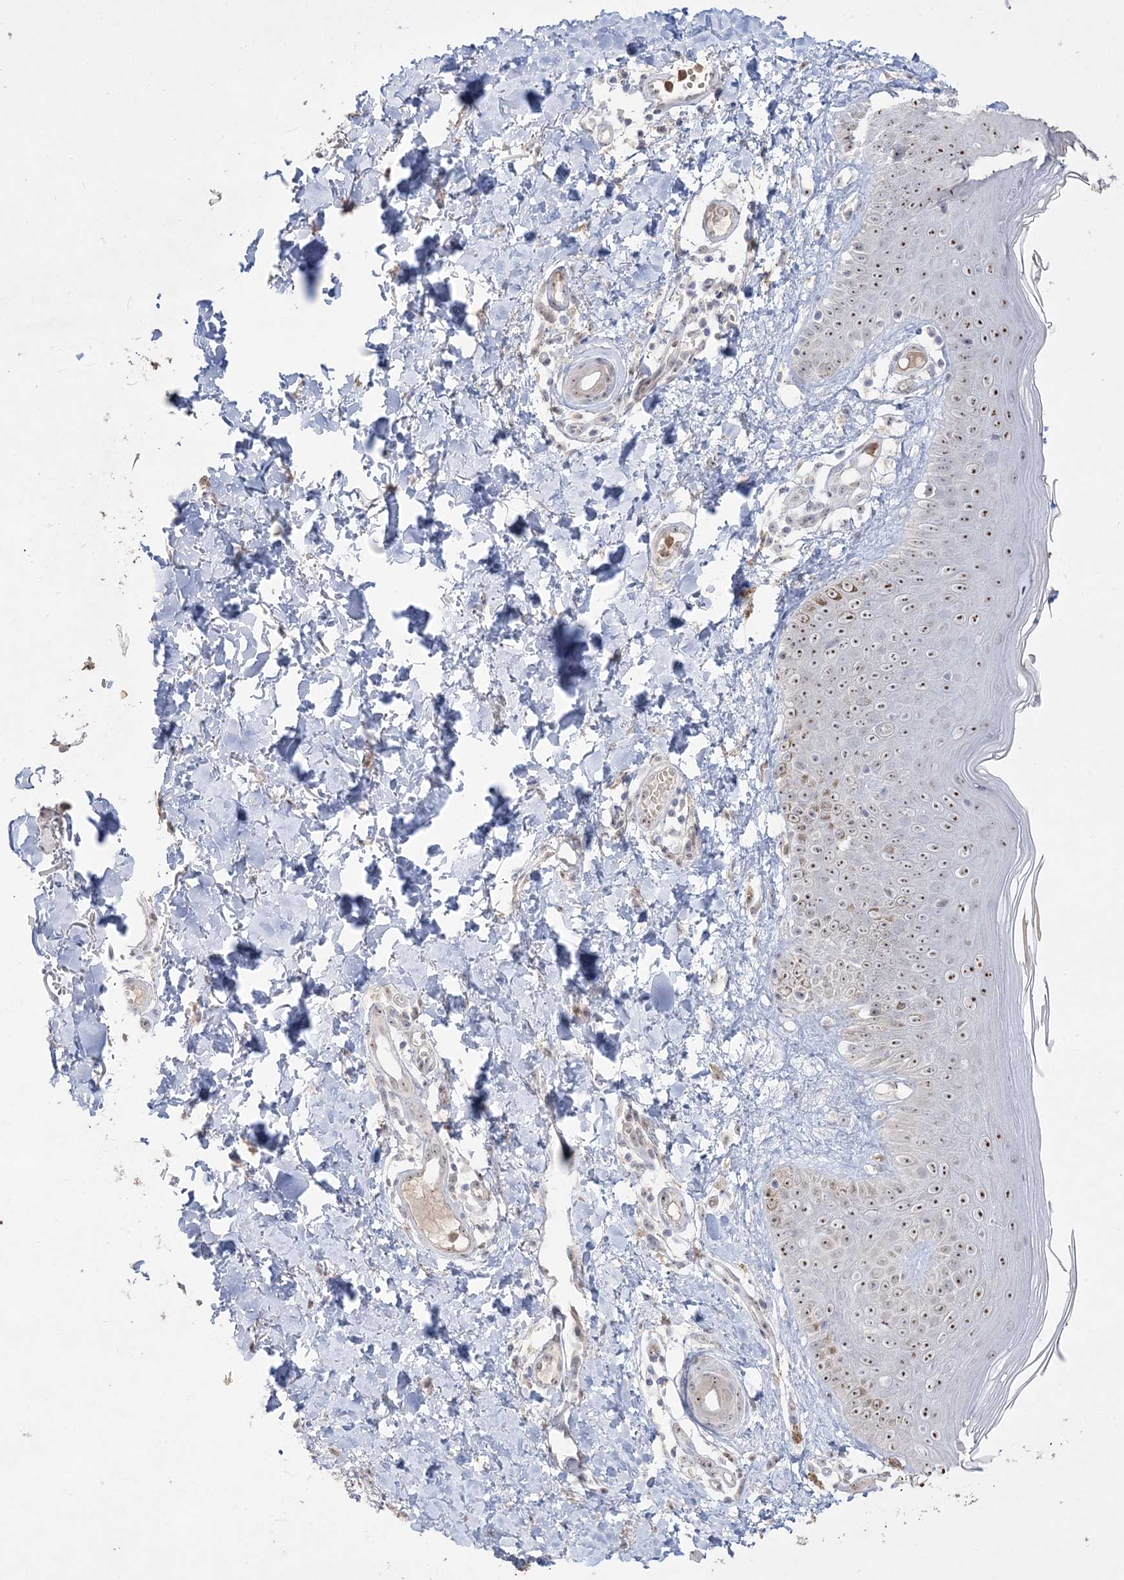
{"staining": {"intensity": "negative", "quantity": "none", "location": "none"}, "tissue": "skin", "cell_type": "Fibroblasts", "image_type": "normal", "snomed": [{"axis": "morphology", "description": "Normal tissue, NOS"}, {"axis": "topography", "description": "Skin"}], "caption": "Fibroblasts show no significant positivity in normal skin. (DAB immunohistochemistry (IHC) visualized using brightfield microscopy, high magnification).", "gene": "NOP16", "patient": {"sex": "male", "age": 52}}